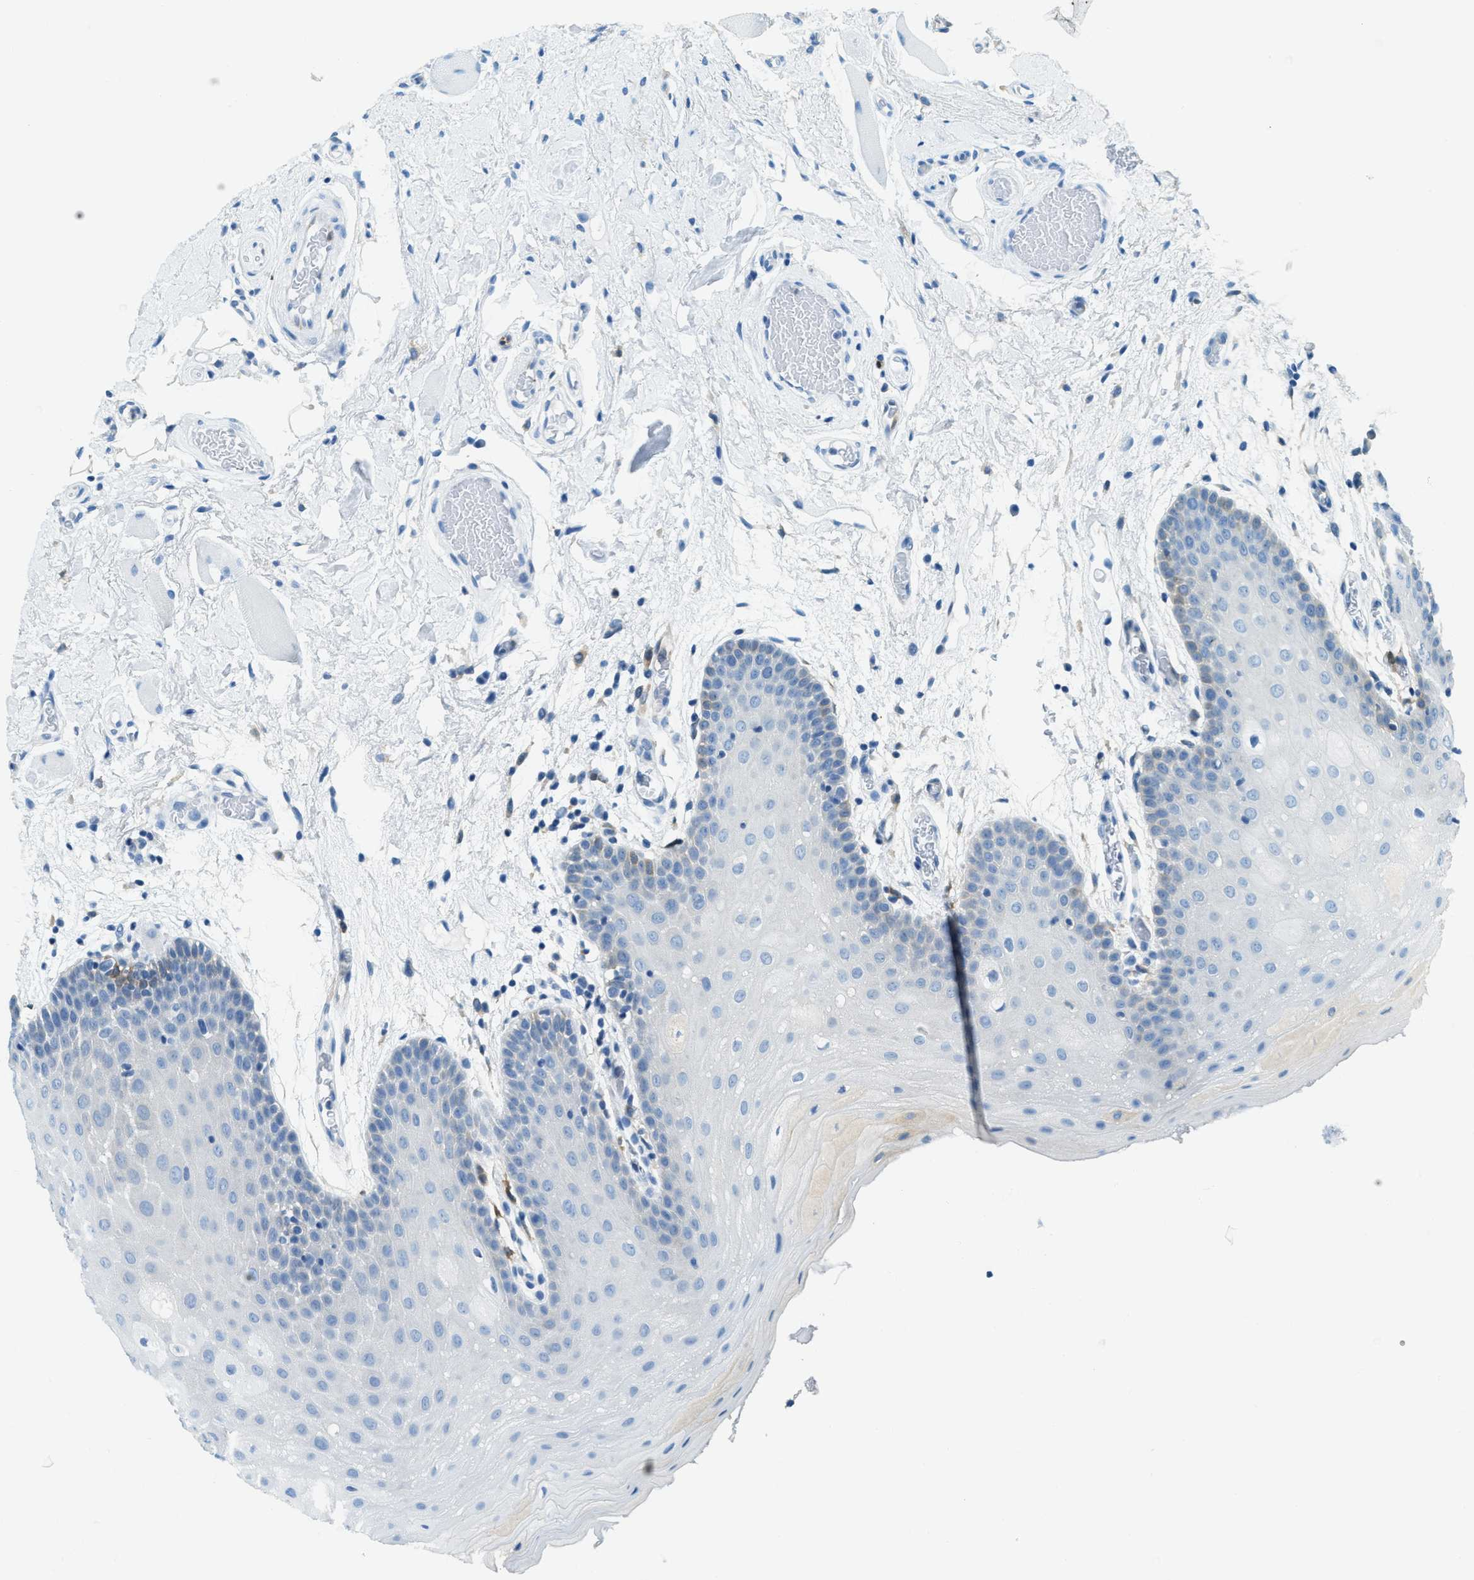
{"staining": {"intensity": "moderate", "quantity": "<25%", "location": "cytoplasmic/membranous"}, "tissue": "oral mucosa", "cell_type": "Squamous epithelial cells", "image_type": "normal", "snomed": [{"axis": "morphology", "description": "Normal tissue, NOS"}, {"axis": "morphology", "description": "Squamous cell carcinoma, NOS"}, {"axis": "topography", "description": "Oral tissue"}, {"axis": "topography", "description": "Head-Neck"}], "caption": "Immunohistochemistry (IHC) micrograph of benign human oral mucosa stained for a protein (brown), which demonstrates low levels of moderate cytoplasmic/membranous expression in about <25% of squamous epithelial cells.", "gene": "MATCAP2", "patient": {"sex": "male", "age": 71}}